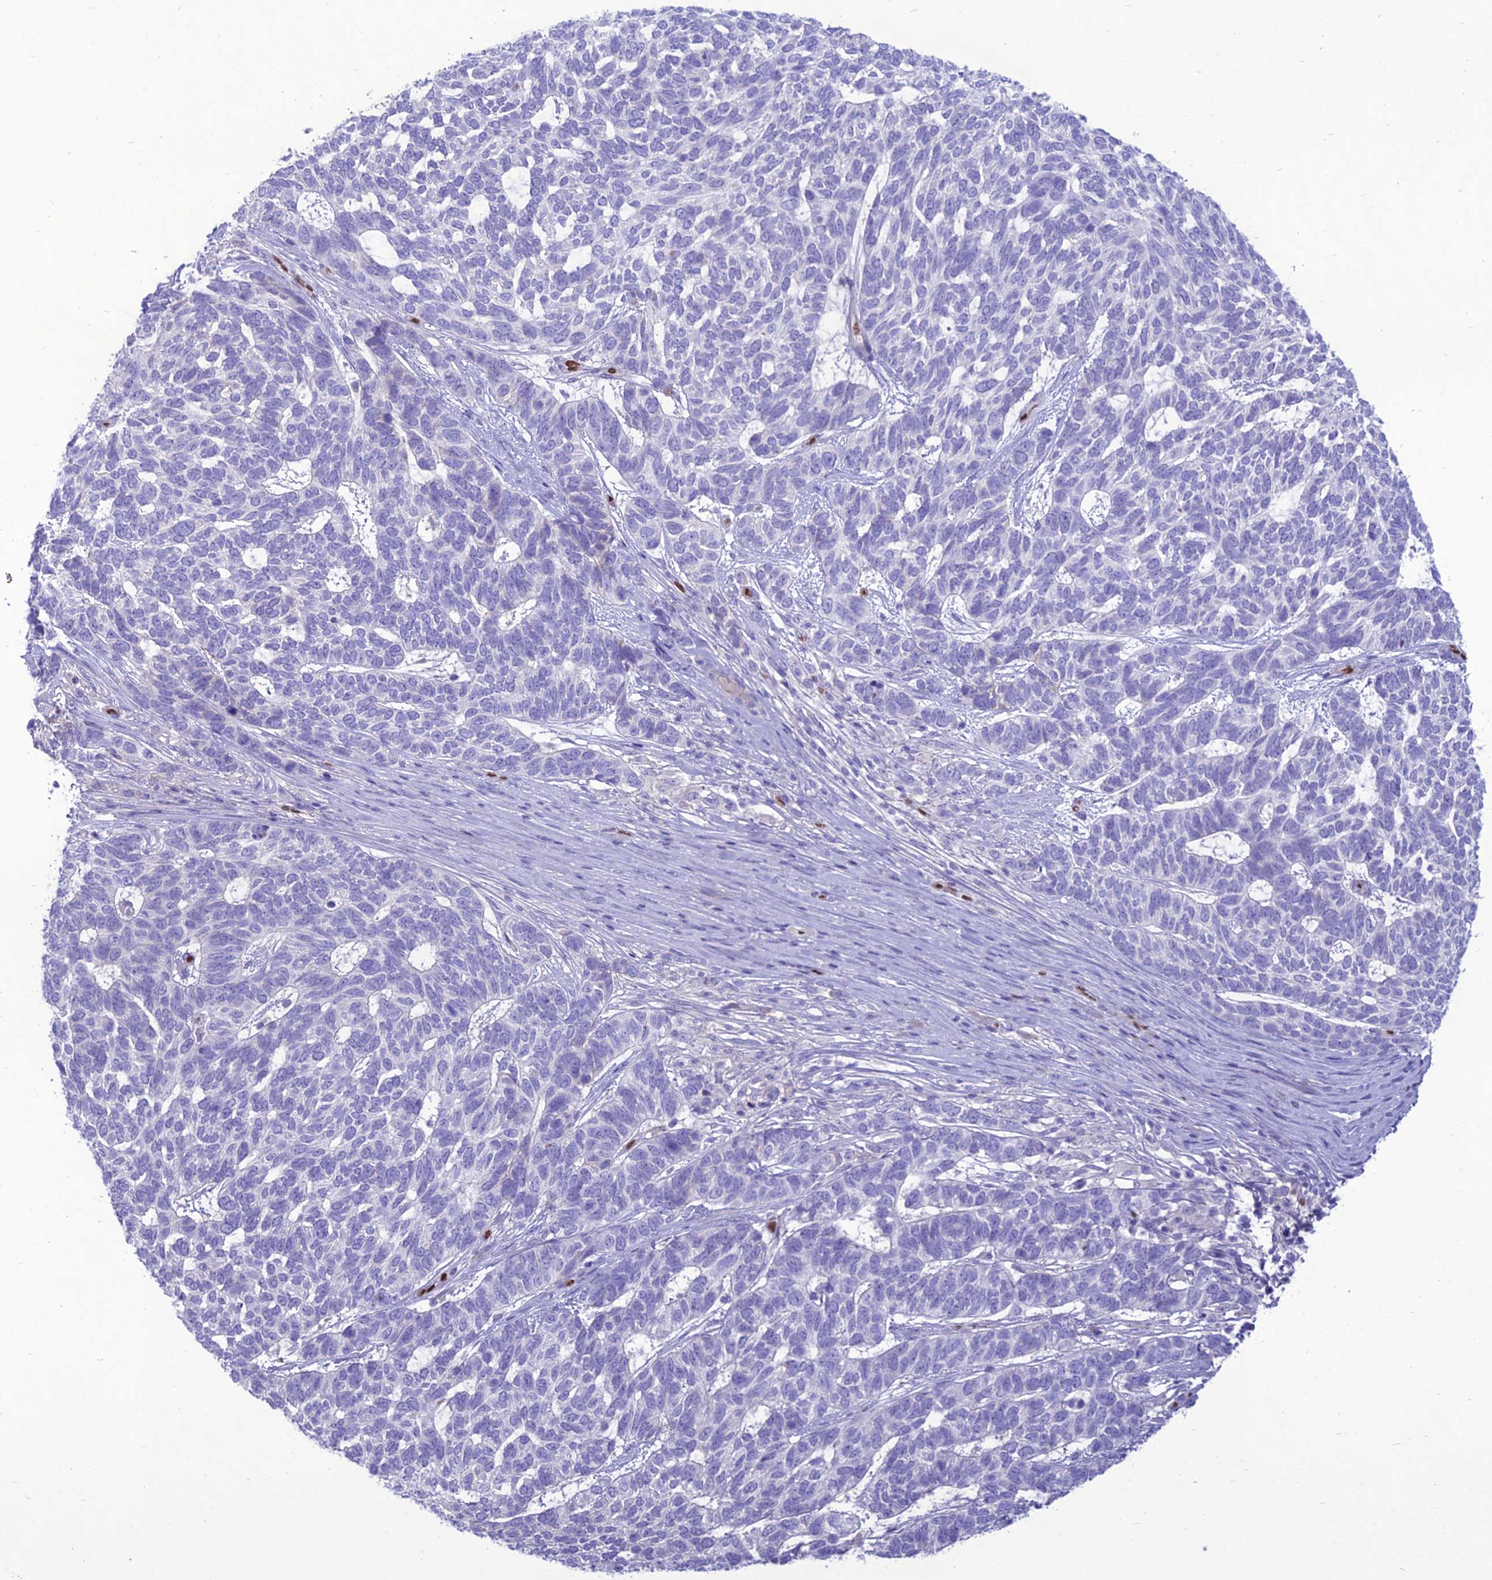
{"staining": {"intensity": "negative", "quantity": "none", "location": "none"}, "tissue": "skin cancer", "cell_type": "Tumor cells", "image_type": "cancer", "snomed": [{"axis": "morphology", "description": "Basal cell carcinoma"}, {"axis": "topography", "description": "Skin"}], "caption": "Tumor cells are negative for brown protein staining in skin basal cell carcinoma.", "gene": "NOVA2", "patient": {"sex": "female", "age": 65}}